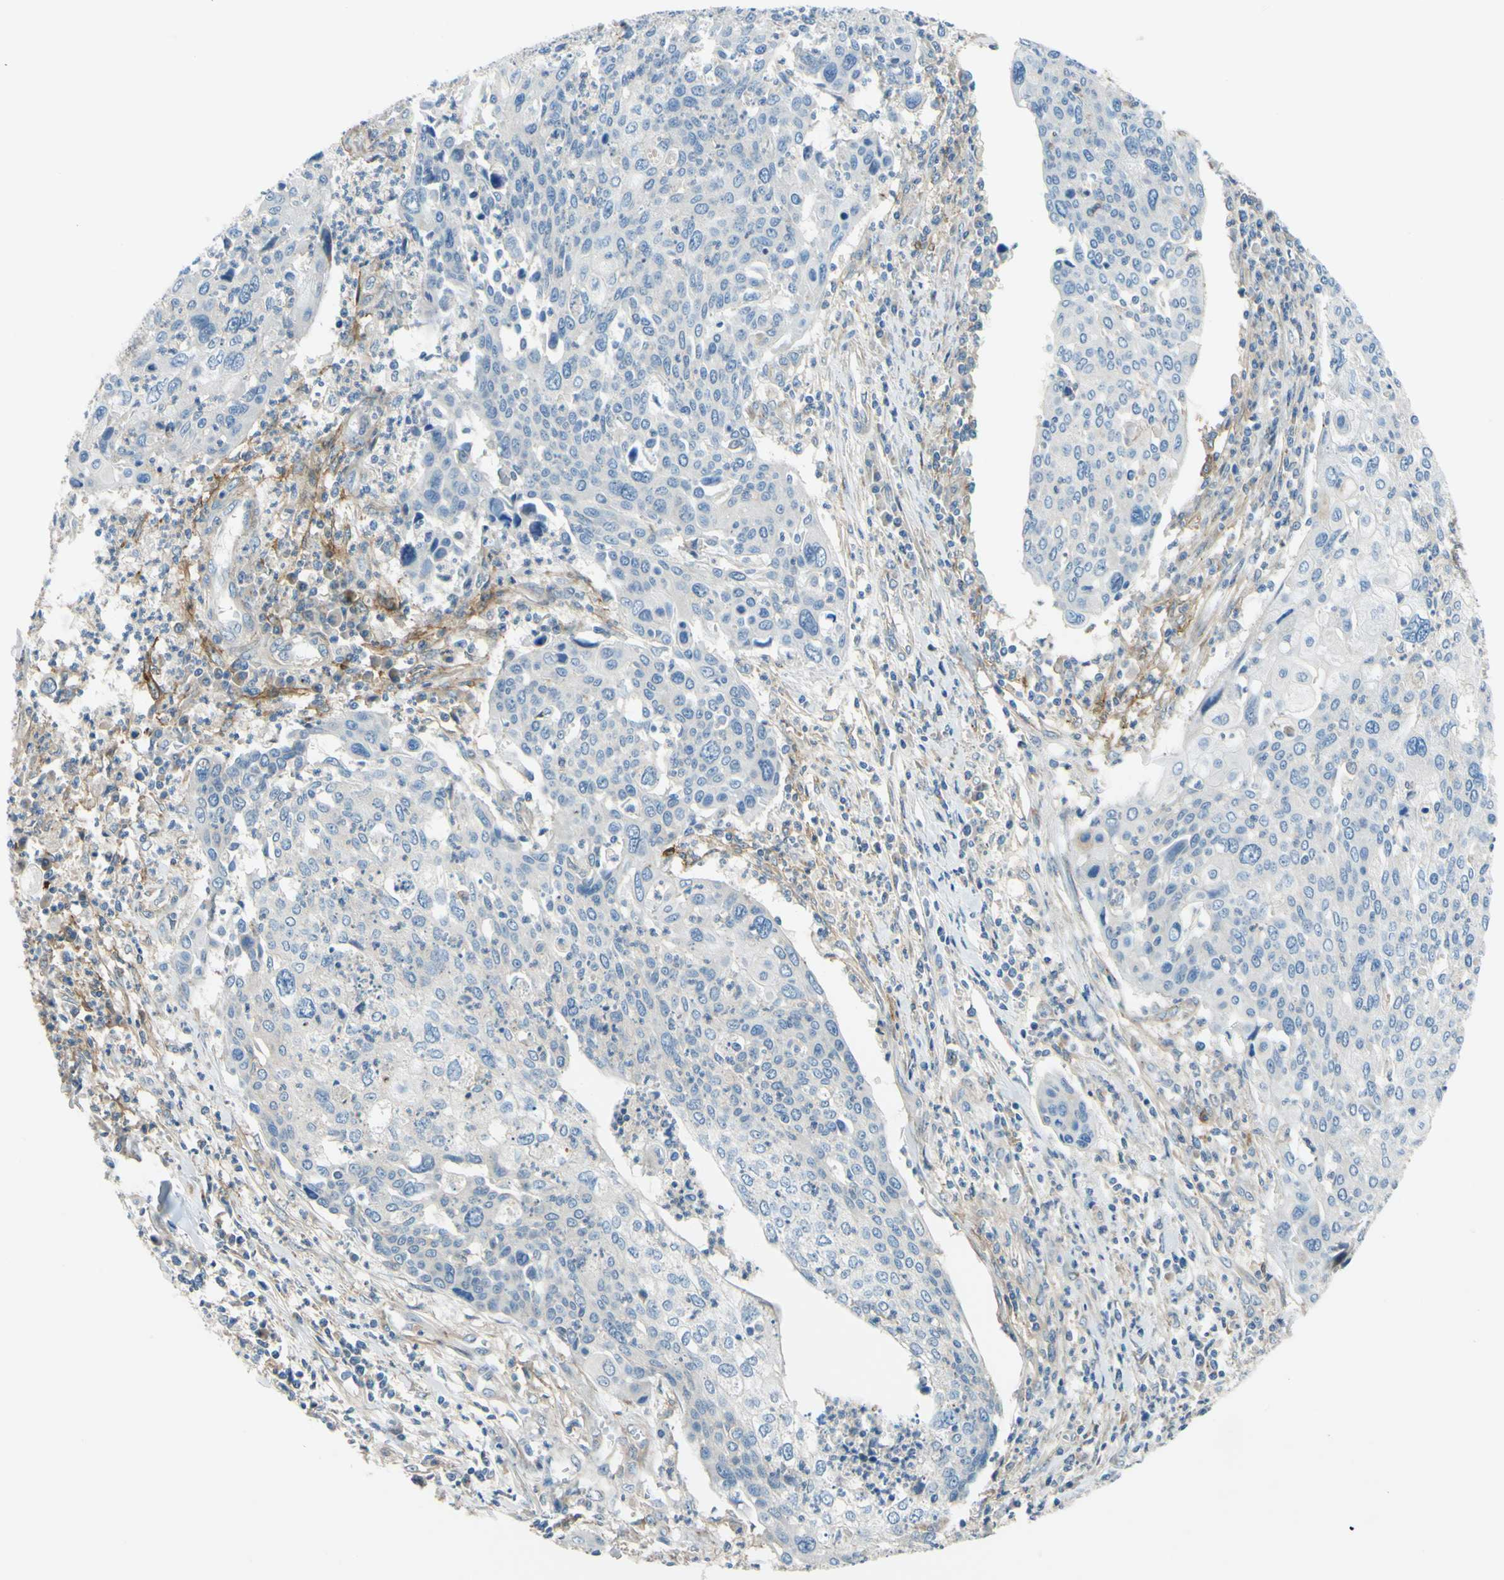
{"staining": {"intensity": "negative", "quantity": "none", "location": "none"}, "tissue": "cervical cancer", "cell_type": "Tumor cells", "image_type": "cancer", "snomed": [{"axis": "morphology", "description": "Squamous cell carcinoma, NOS"}, {"axis": "topography", "description": "Cervix"}], "caption": "Immunohistochemistry of human cervical squamous cell carcinoma shows no expression in tumor cells.", "gene": "ARHGAP1", "patient": {"sex": "female", "age": 40}}